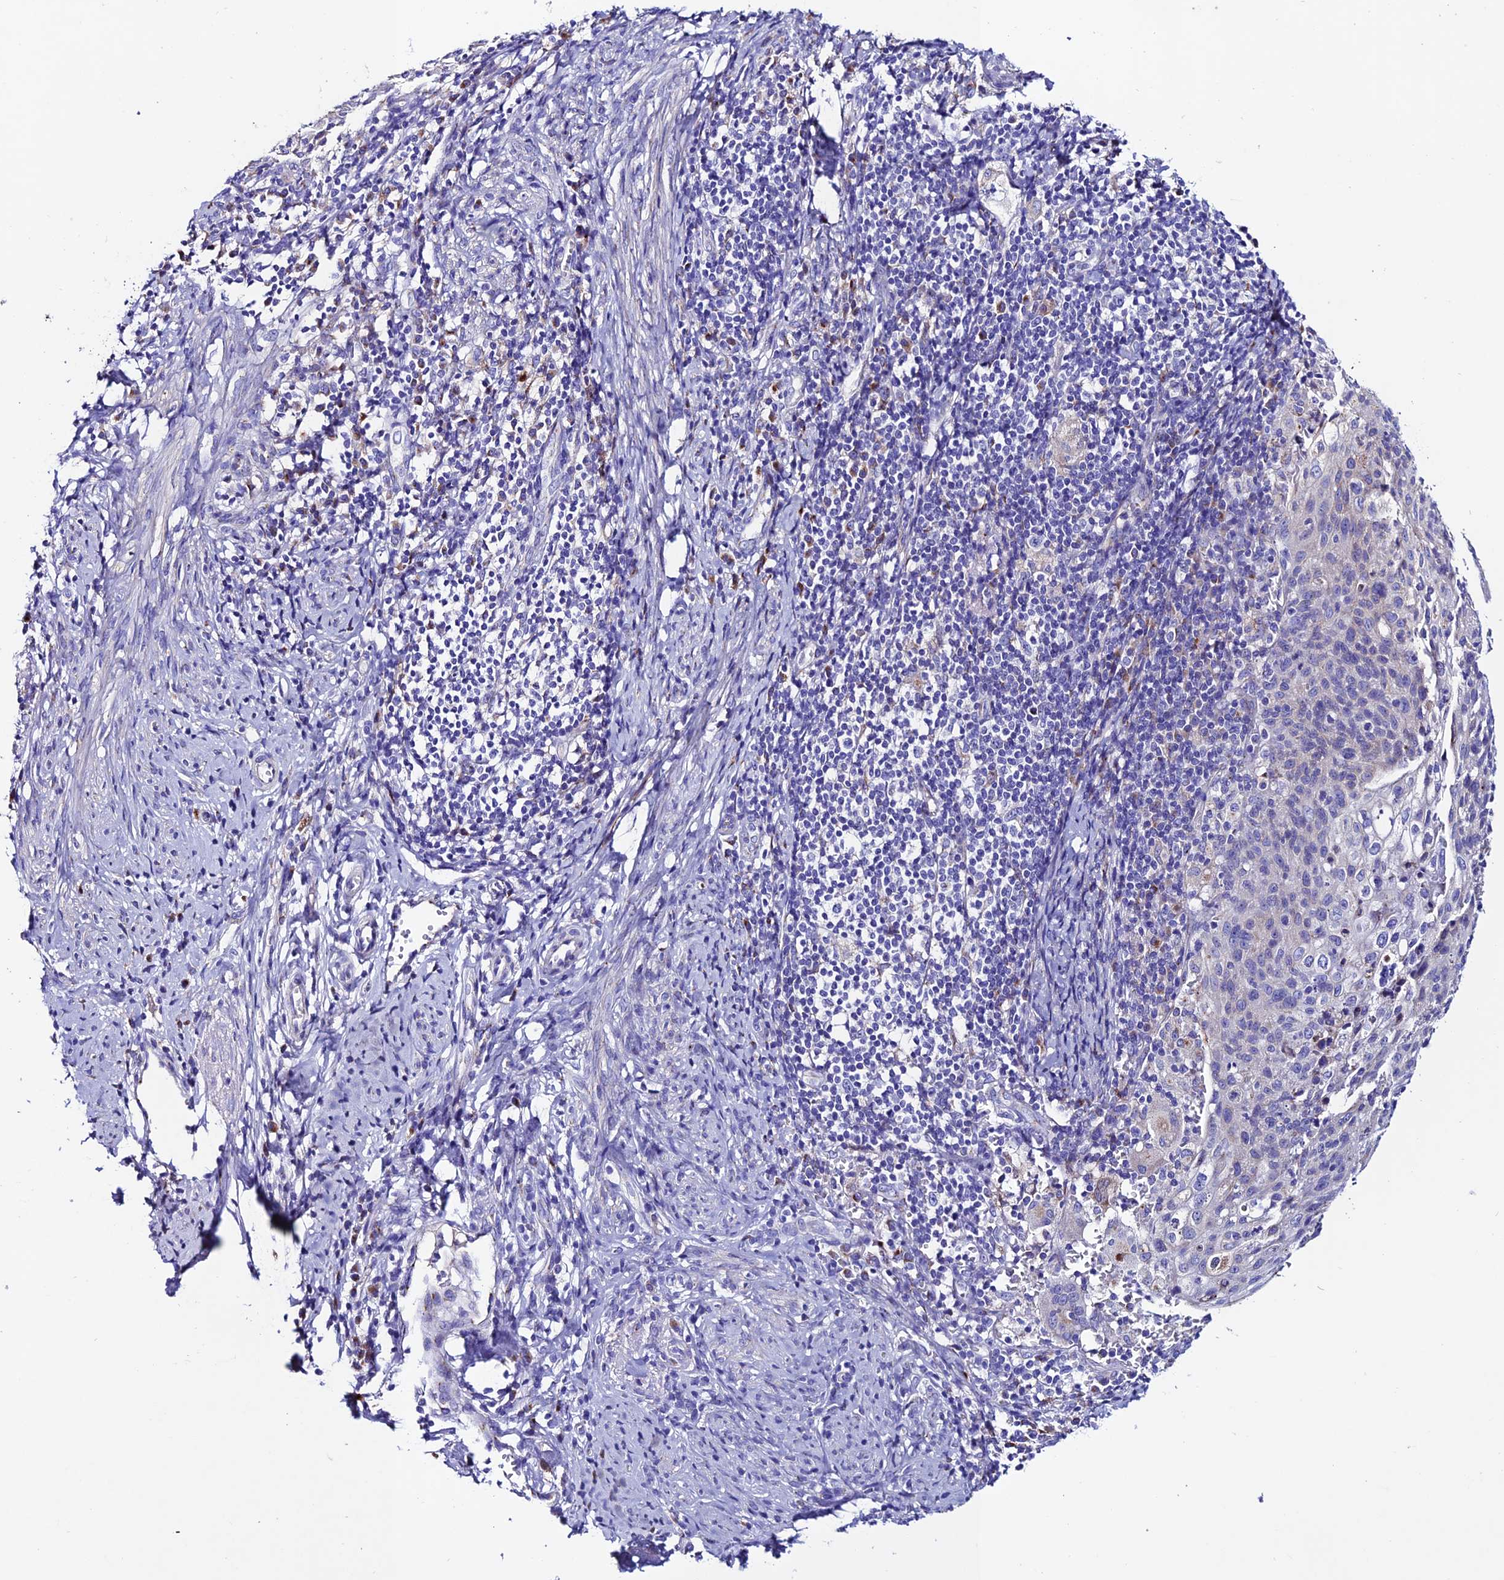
{"staining": {"intensity": "negative", "quantity": "none", "location": "none"}, "tissue": "cervical cancer", "cell_type": "Tumor cells", "image_type": "cancer", "snomed": [{"axis": "morphology", "description": "Squamous cell carcinoma, NOS"}, {"axis": "topography", "description": "Cervix"}], "caption": "Protein analysis of squamous cell carcinoma (cervical) shows no significant positivity in tumor cells. The staining is performed using DAB (3,3'-diaminobenzidine) brown chromogen with nuclei counter-stained in using hematoxylin.", "gene": "OR51Q1", "patient": {"sex": "female", "age": 70}}